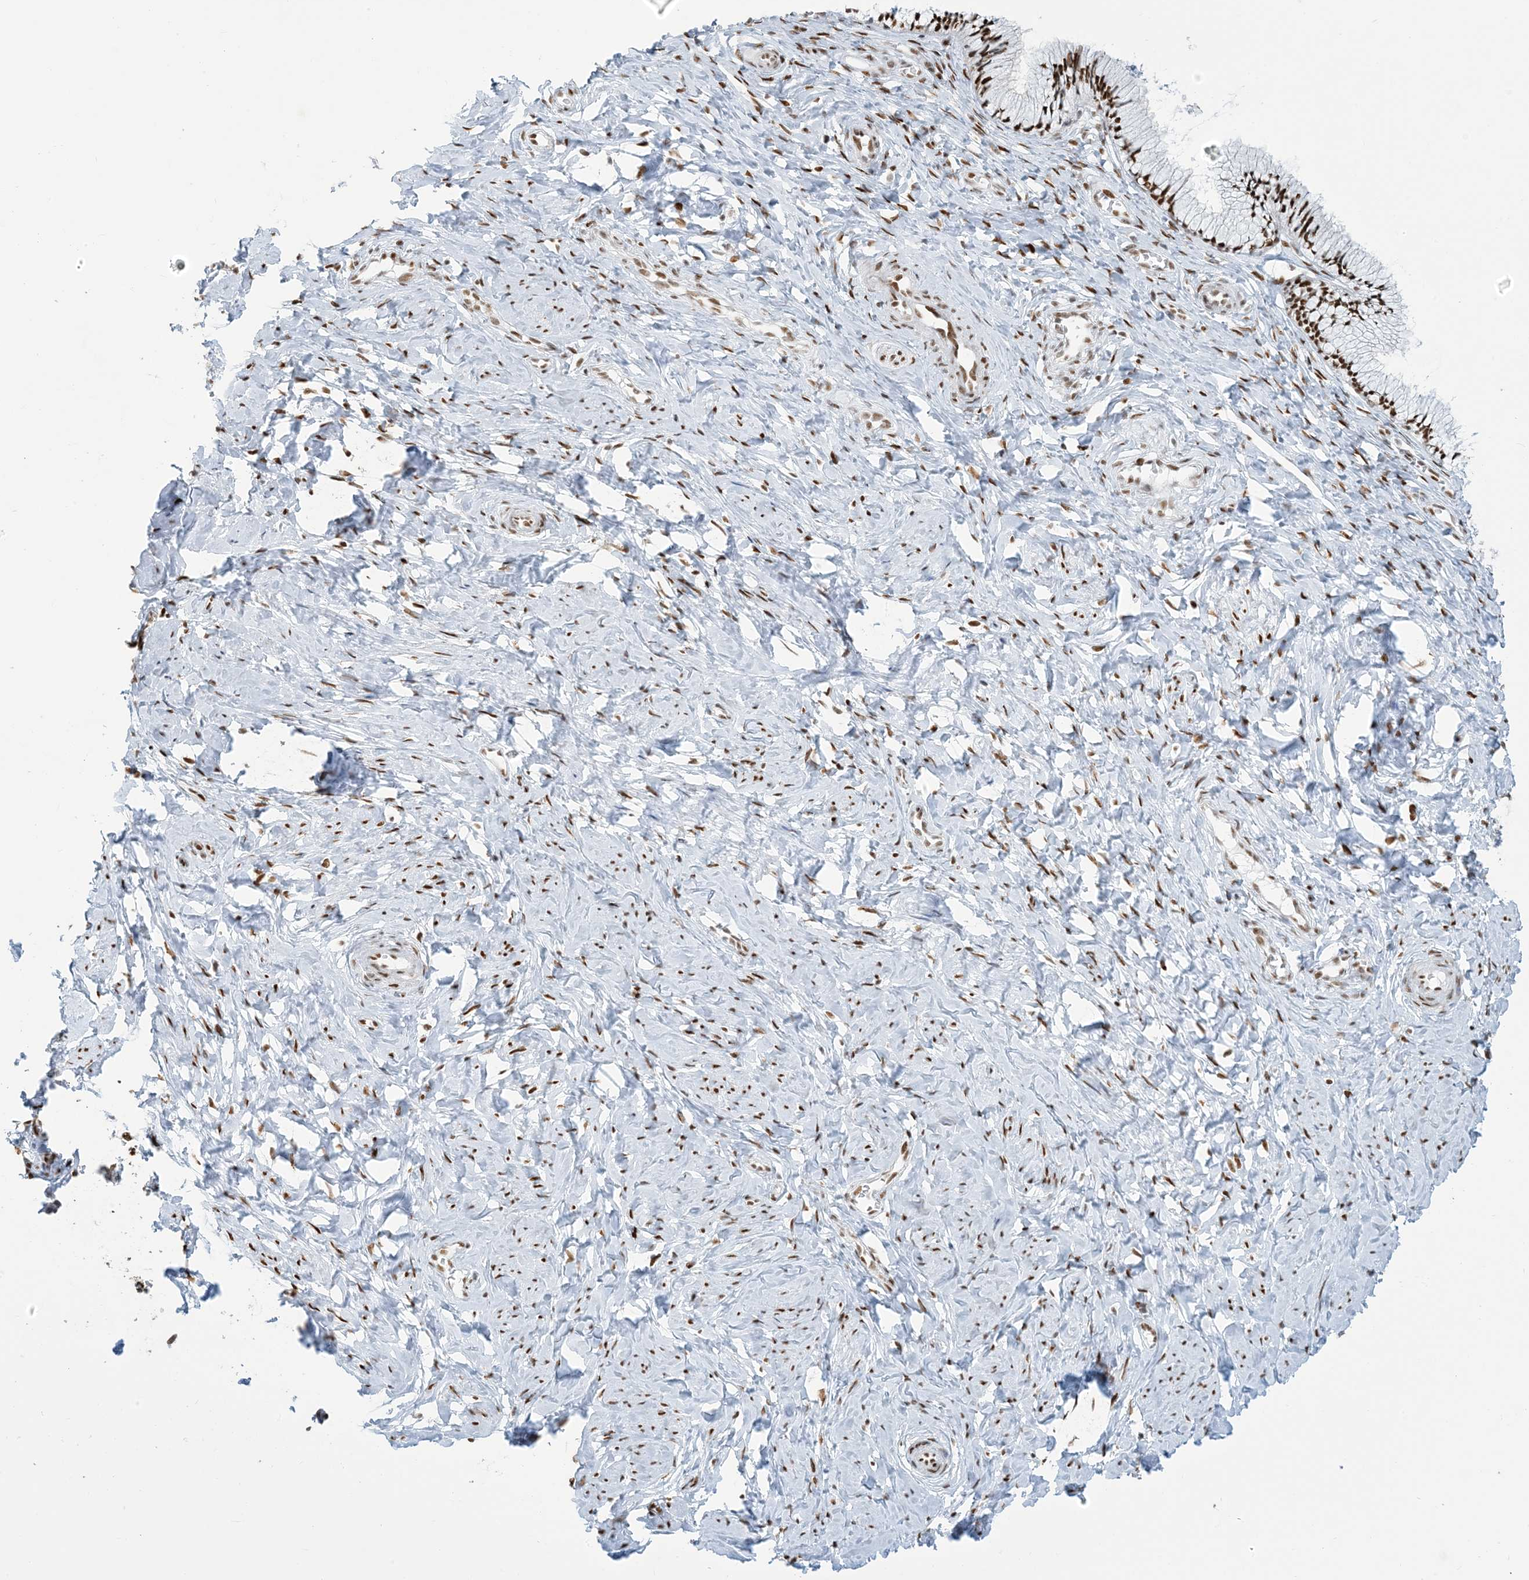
{"staining": {"intensity": "moderate", "quantity": ">75%", "location": "nuclear"}, "tissue": "cervix", "cell_type": "Glandular cells", "image_type": "normal", "snomed": [{"axis": "morphology", "description": "Normal tissue, NOS"}, {"axis": "topography", "description": "Cervix"}], "caption": "Glandular cells demonstrate medium levels of moderate nuclear positivity in about >75% of cells in normal human cervix.", "gene": "STAG1", "patient": {"sex": "female", "age": 27}}